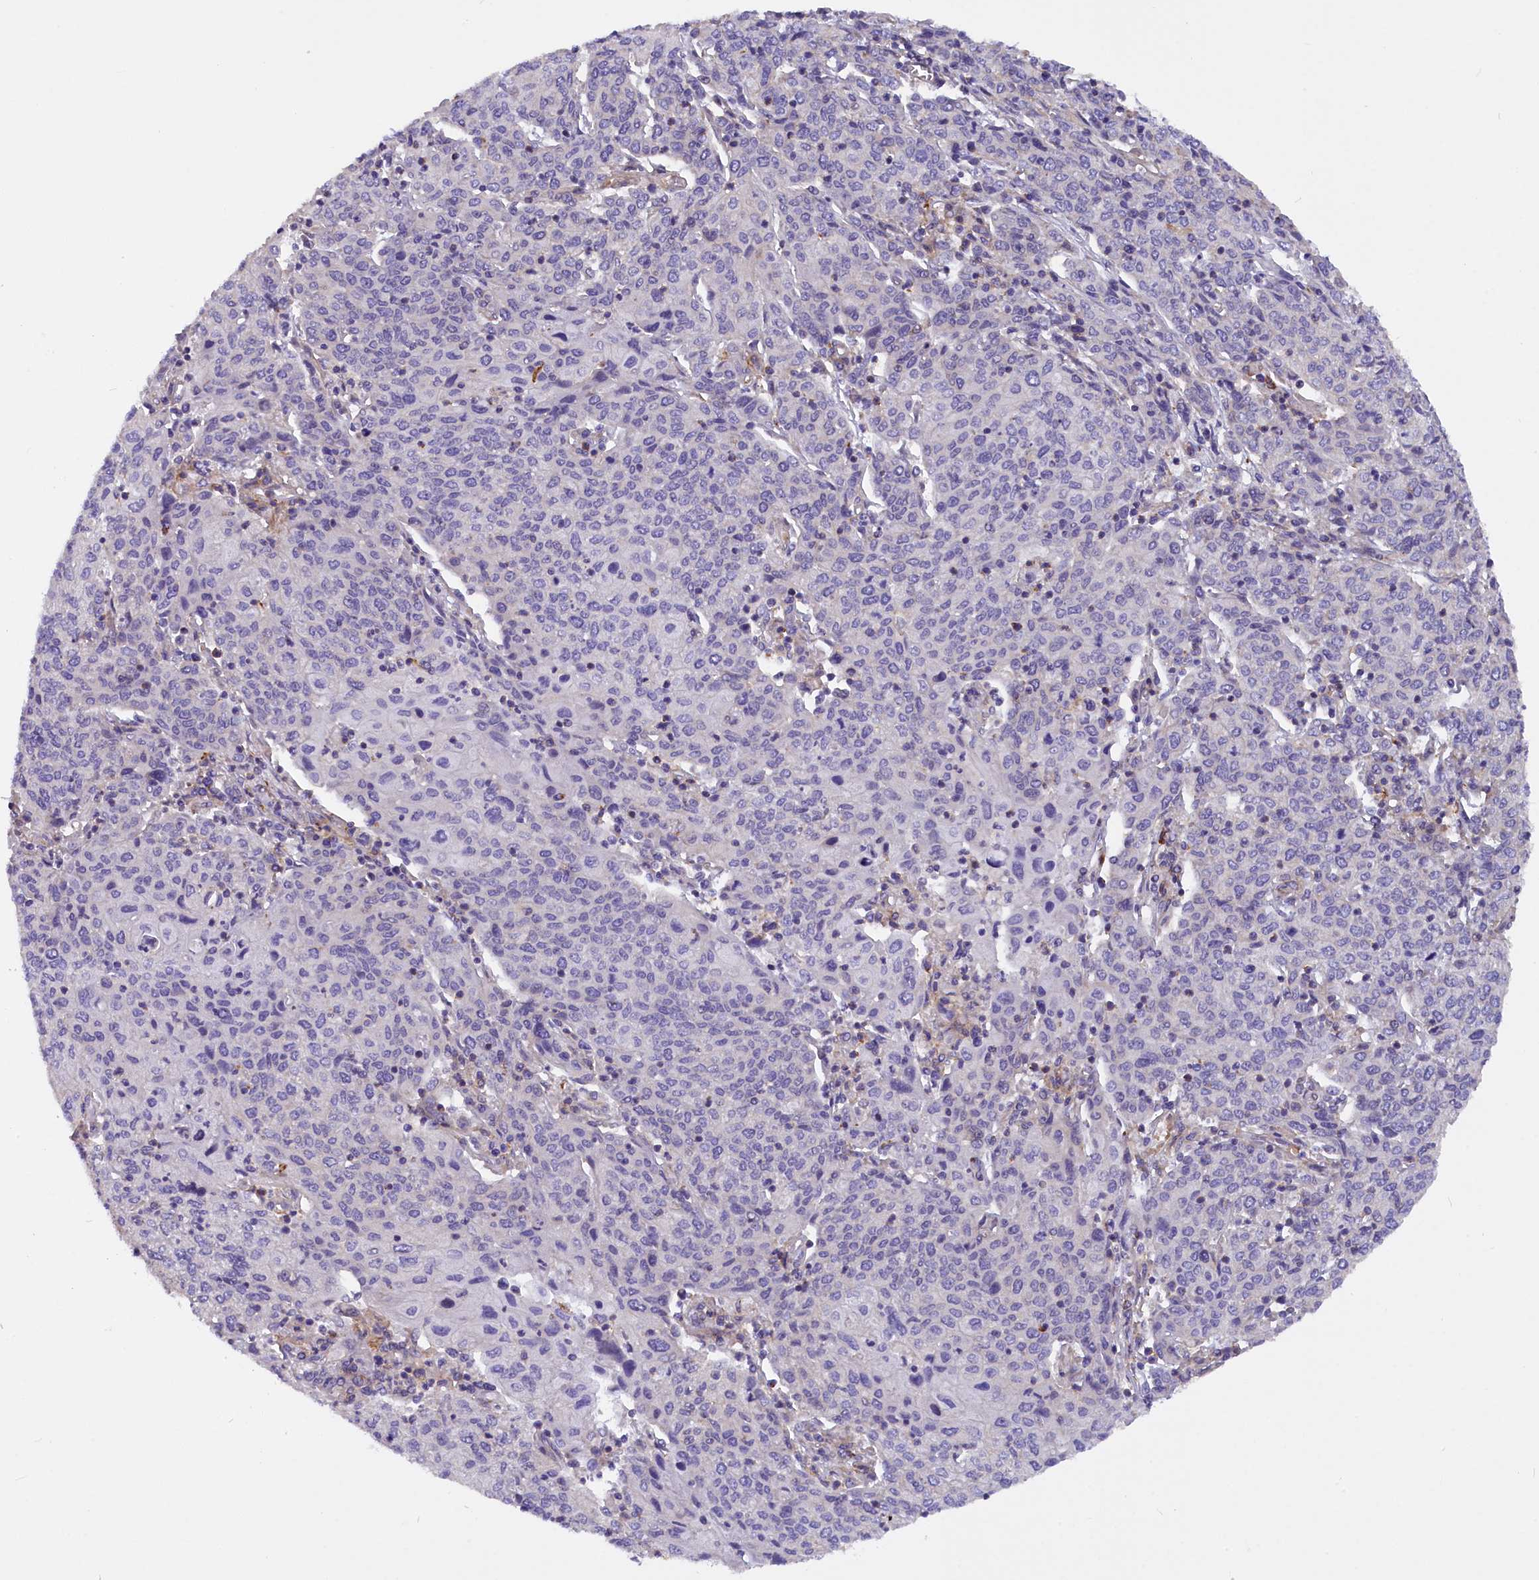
{"staining": {"intensity": "negative", "quantity": "none", "location": "none"}, "tissue": "cervical cancer", "cell_type": "Tumor cells", "image_type": "cancer", "snomed": [{"axis": "morphology", "description": "Squamous cell carcinoma, NOS"}, {"axis": "topography", "description": "Cervix"}], "caption": "This photomicrograph is of cervical cancer (squamous cell carcinoma) stained with IHC to label a protein in brown with the nuclei are counter-stained blue. There is no expression in tumor cells.", "gene": "MED20", "patient": {"sex": "female", "age": 67}}